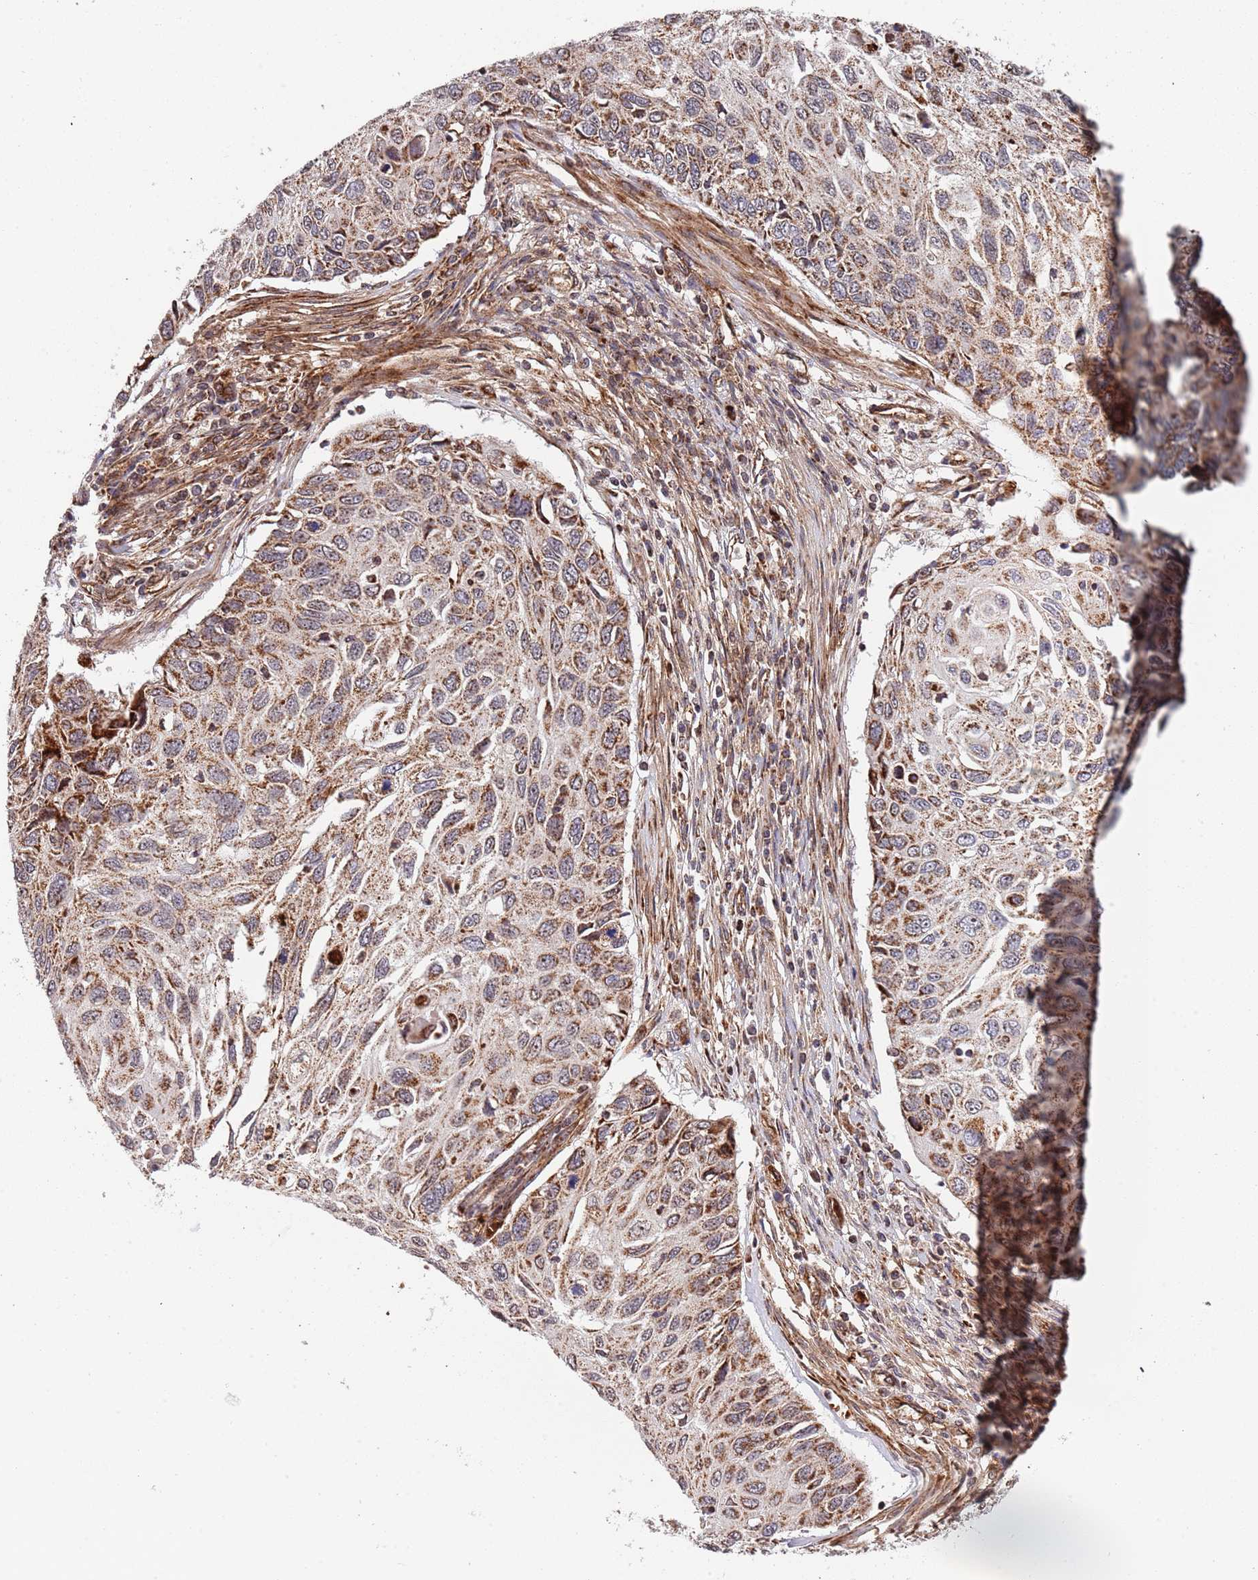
{"staining": {"intensity": "moderate", "quantity": ">75%", "location": "cytoplasmic/membranous"}, "tissue": "cervical cancer", "cell_type": "Tumor cells", "image_type": "cancer", "snomed": [{"axis": "morphology", "description": "Squamous cell carcinoma, NOS"}, {"axis": "topography", "description": "Cervix"}], "caption": "IHC micrograph of neoplastic tissue: human cervical cancer stained using immunohistochemistry (IHC) shows medium levels of moderate protein expression localized specifically in the cytoplasmic/membranous of tumor cells, appearing as a cytoplasmic/membranous brown color.", "gene": "DCHS1", "patient": {"sex": "female", "age": 70}}